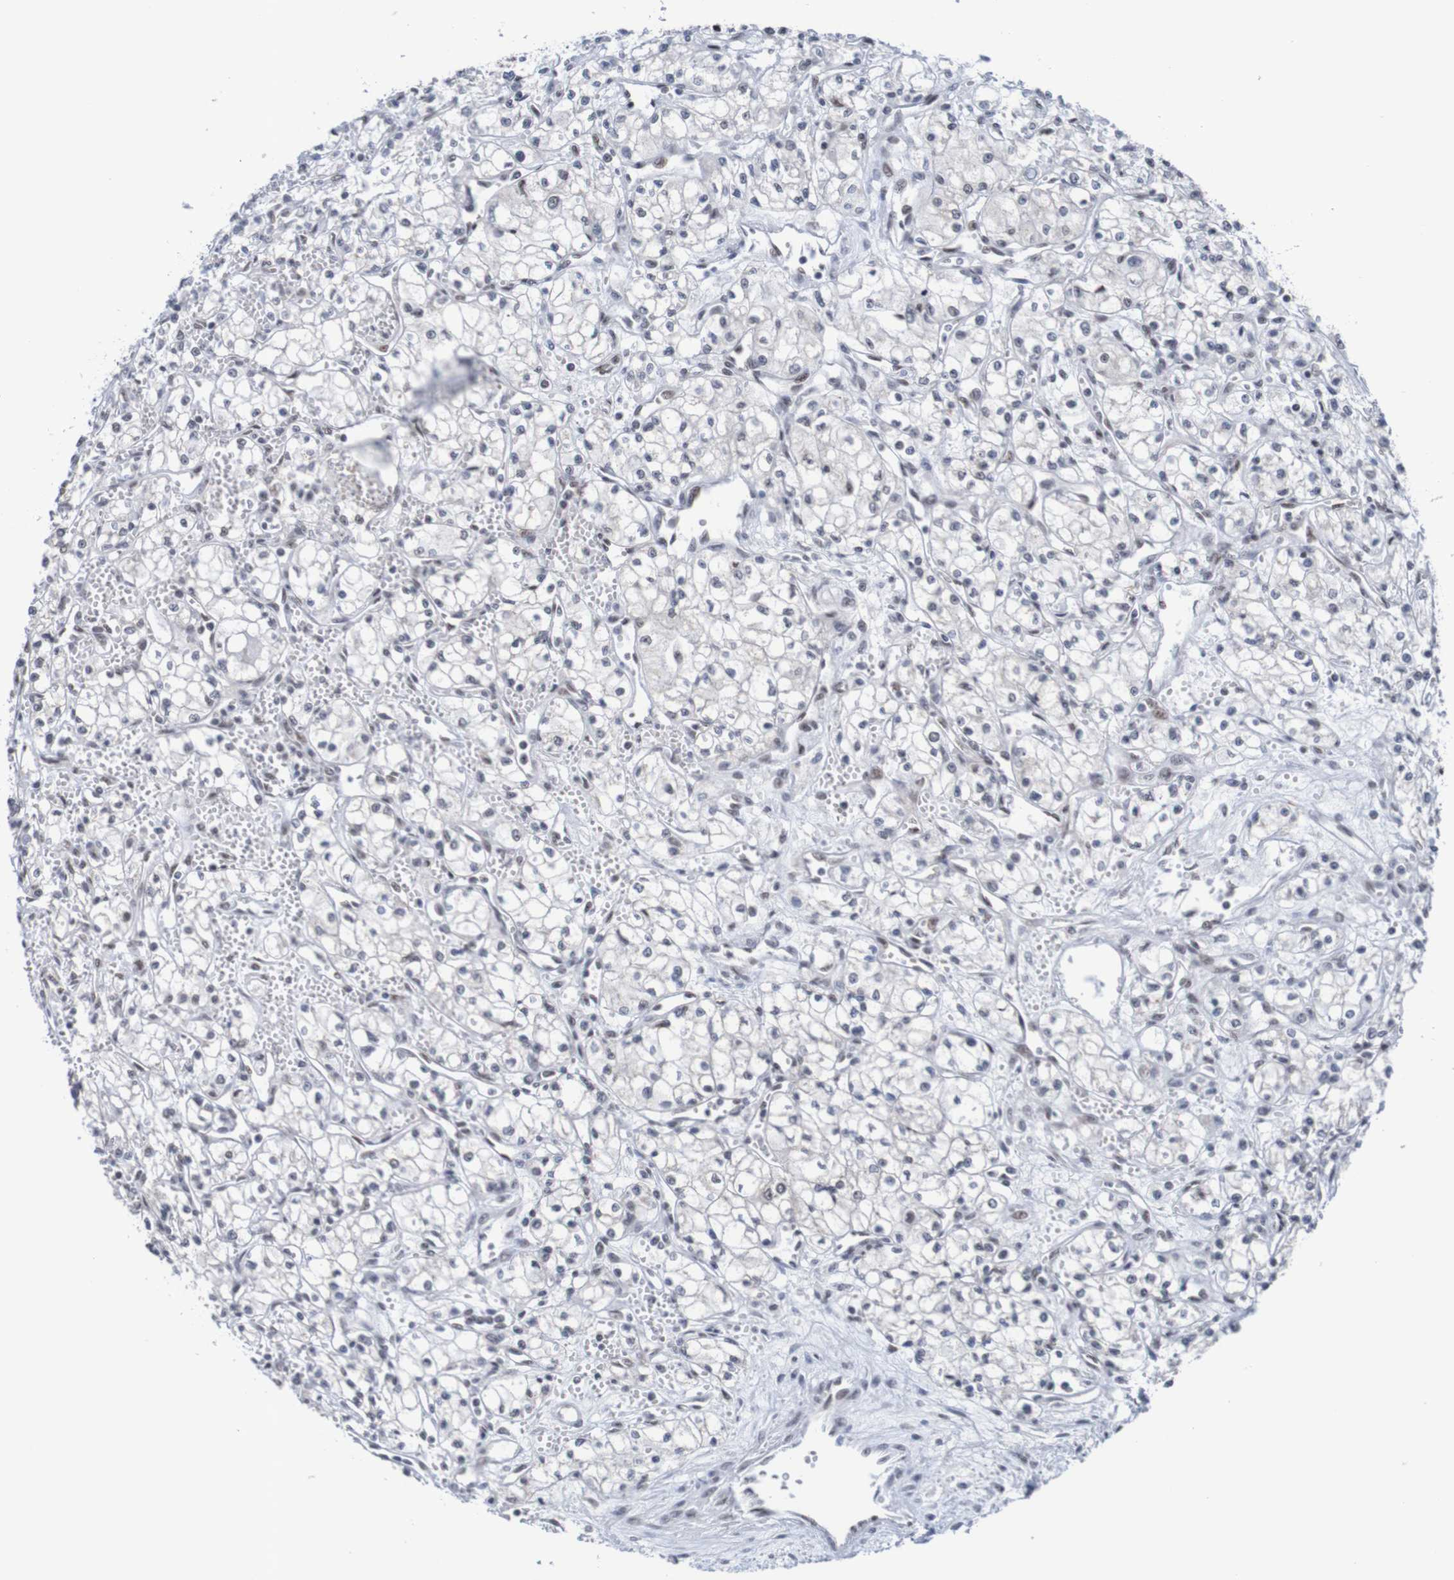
{"staining": {"intensity": "weak", "quantity": "<25%", "location": "nuclear"}, "tissue": "renal cancer", "cell_type": "Tumor cells", "image_type": "cancer", "snomed": [{"axis": "morphology", "description": "Normal tissue, NOS"}, {"axis": "morphology", "description": "Adenocarcinoma, NOS"}, {"axis": "topography", "description": "Kidney"}], "caption": "IHC image of human adenocarcinoma (renal) stained for a protein (brown), which shows no positivity in tumor cells. The staining is performed using DAB brown chromogen with nuclei counter-stained in using hematoxylin.", "gene": "CDC5L", "patient": {"sex": "male", "age": 59}}